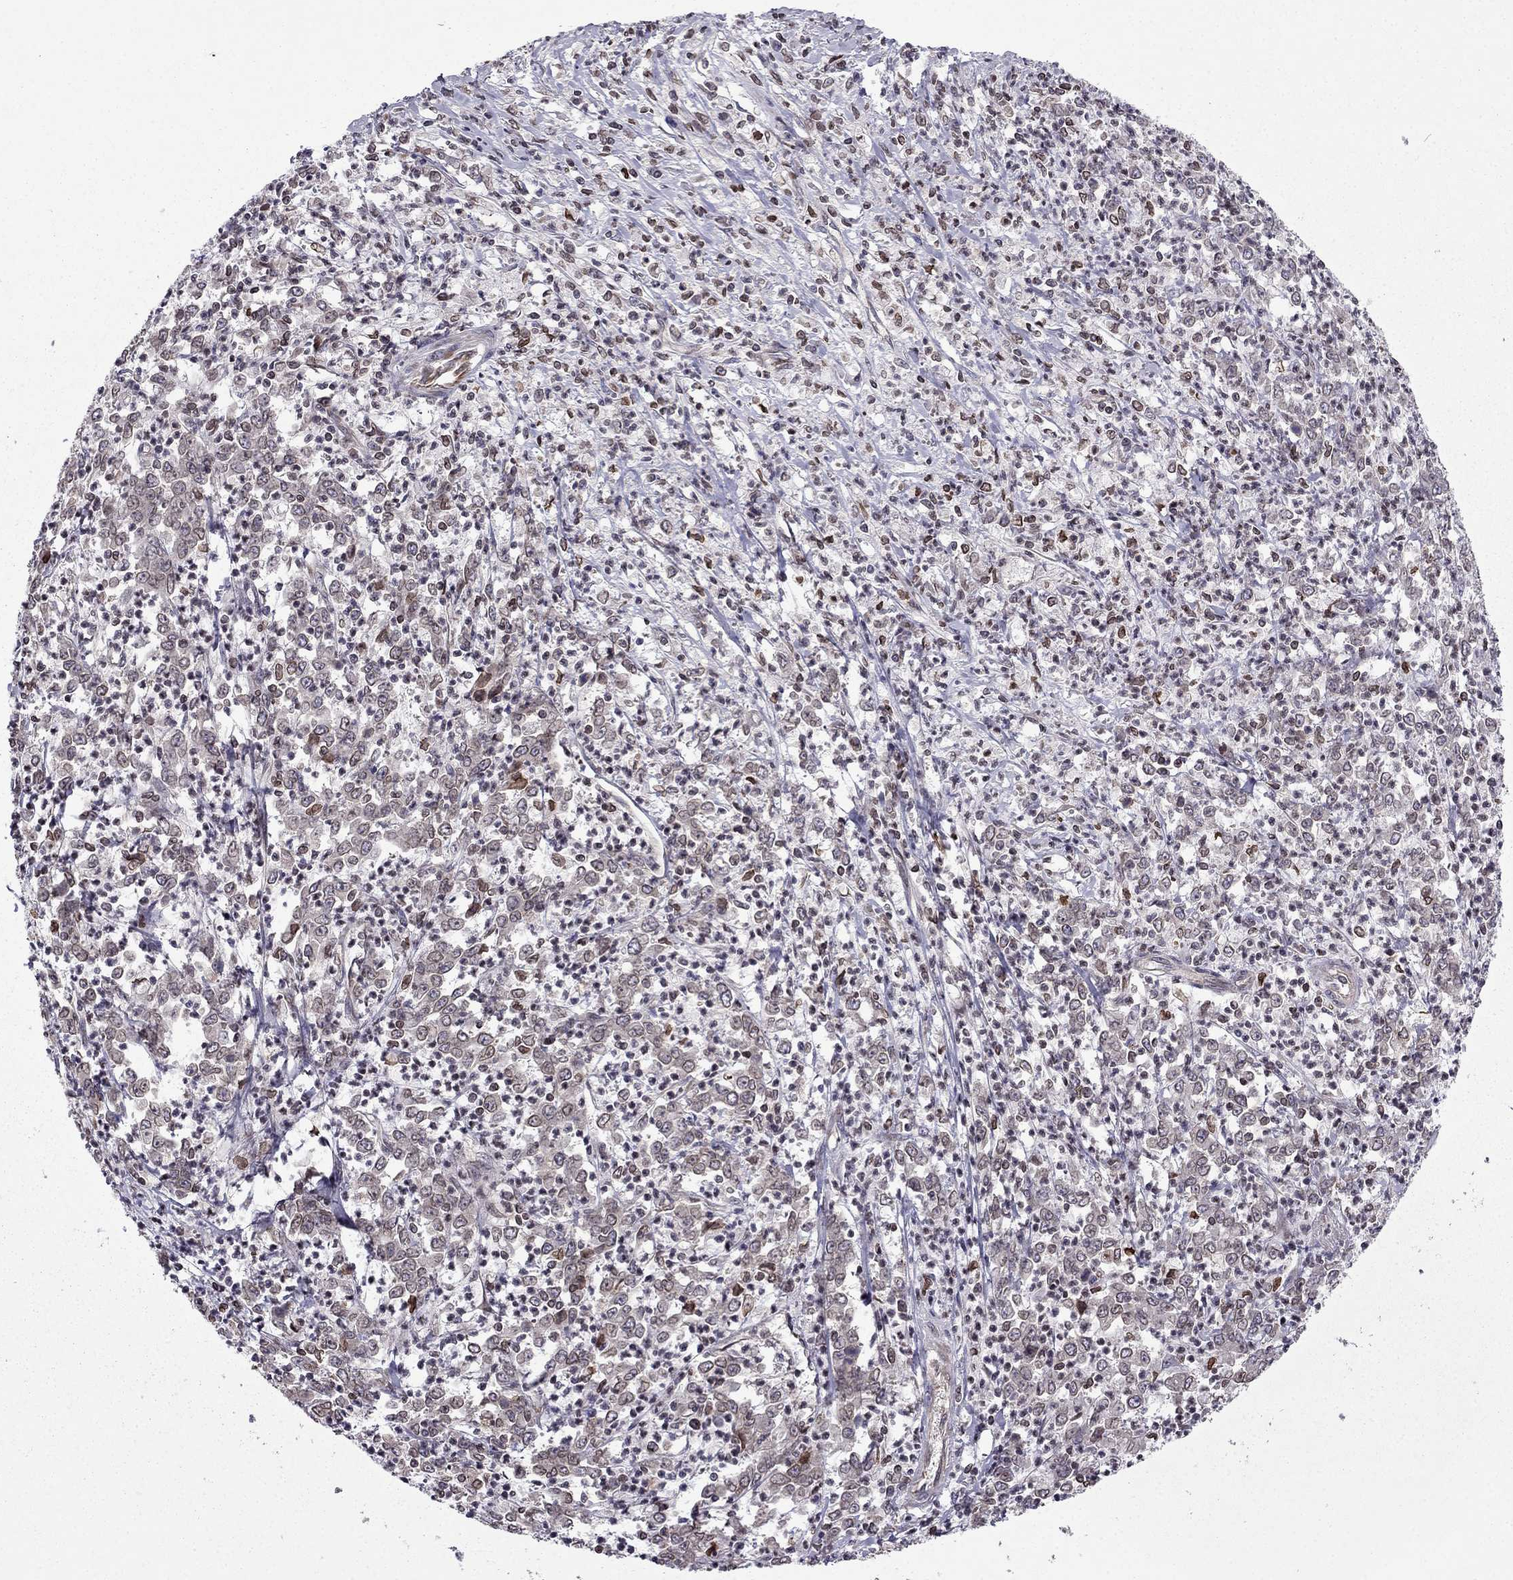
{"staining": {"intensity": "negative", "quantity": "none", "location": "none"}, "tissue": "stomach cancer", "cell_type": "Tumor cells", "image_type": "cancer", "snomed": [{"axis": "morphology", "description": "Adenocarcinoma, NOS"}, {"axis": "topography", "description": "Stomach, lower"}], "caption": "The image shows no staining of tumor cells in stomach adenocarcinoma.", "gene": "CDC42BPA", "patient": {"sex": "female", "age": 71}}